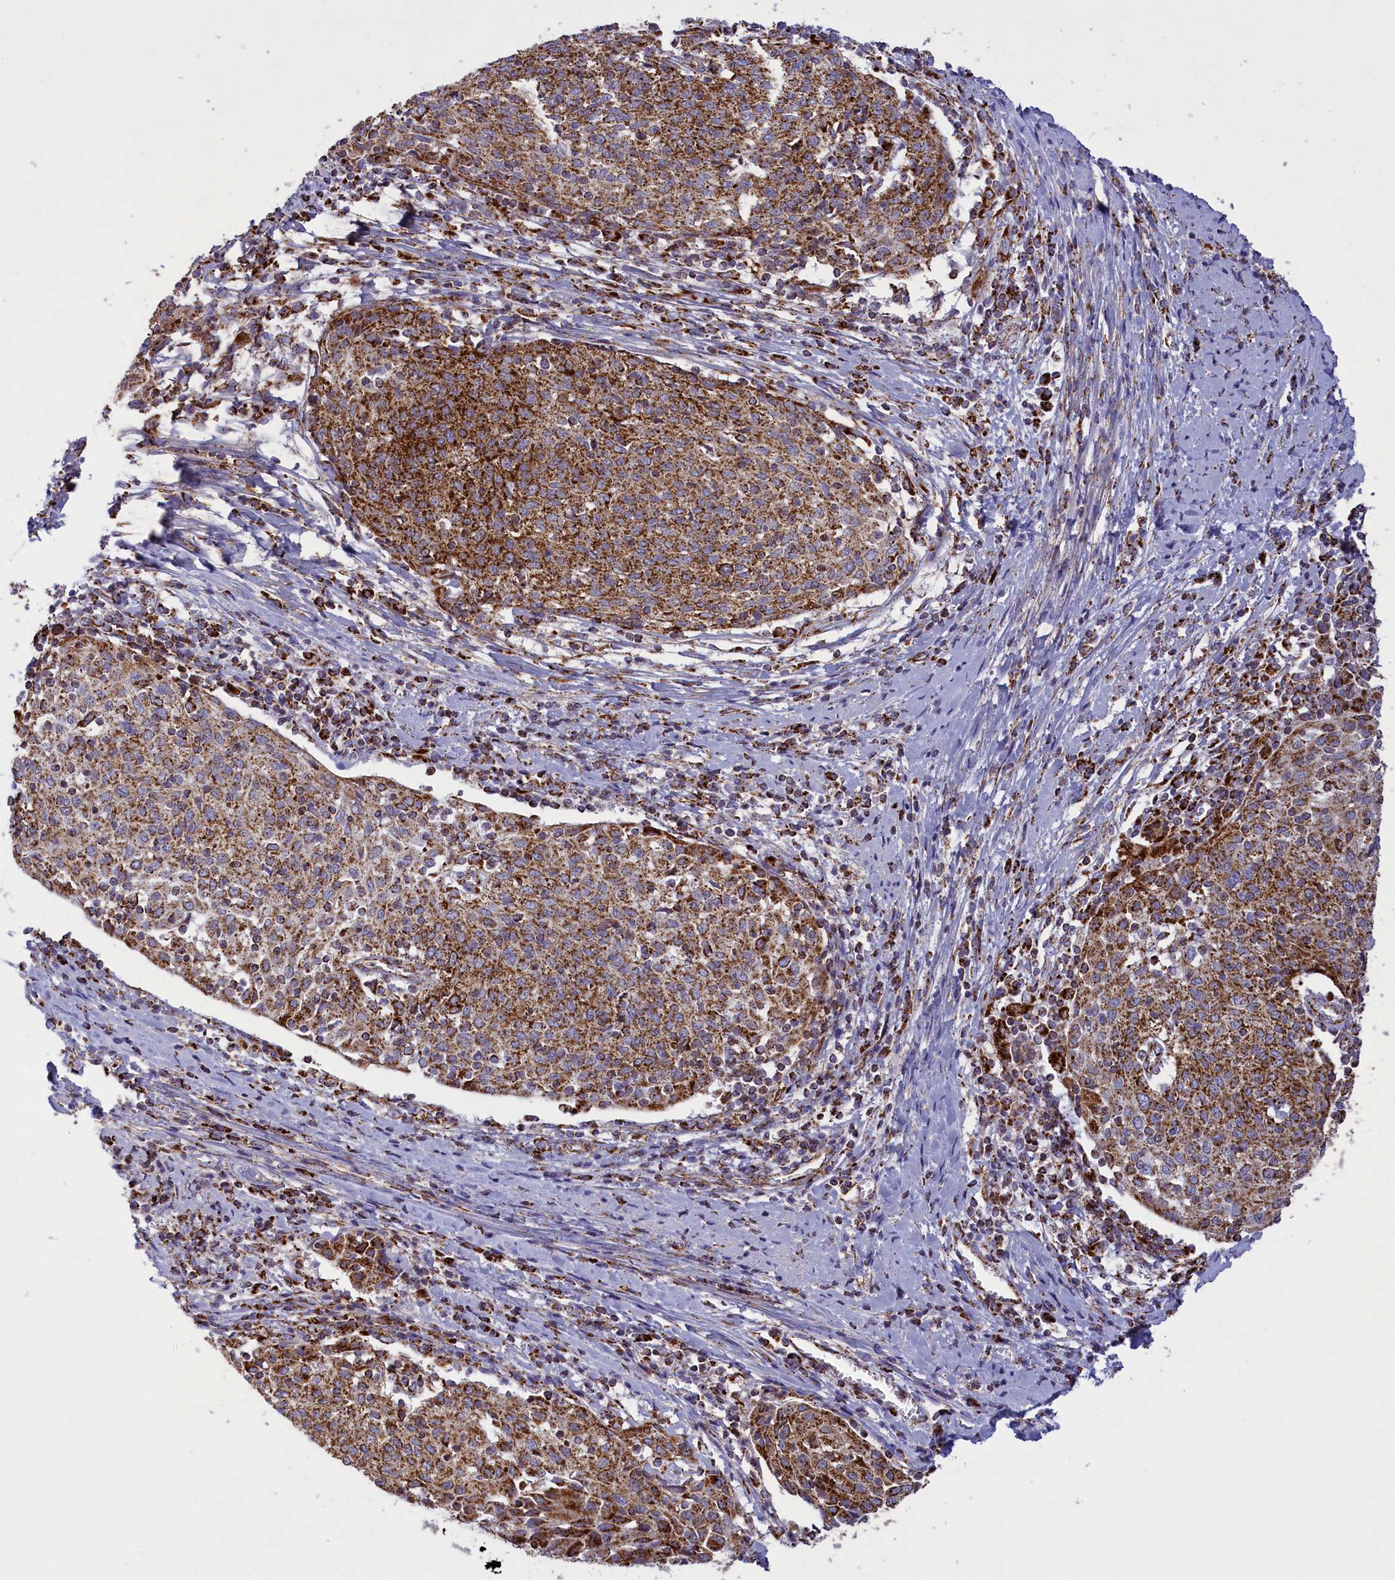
{"staining": {"intensity": "strong", "quantity": ">75%", "location": "cytoplasmic/membranous"}, "tissue": "cervical cancer", "cell_type": "Tumor cells", "image_type": "cancer", "snomed": [{"axis": "morphology", "description": "Squamous cell carcinoma, NOS"}, {"axis": "topography", "description": "Cervix"}], "caption": "Immunohistochemical staining of human squamous cell carcinoma (cervical) demonstrates high levels of strong cytoplasmic/membranous protein expression in about >75% of tumor cells. The staining is performed using DAB brown chromogen to label protein expression. The nuclei are counter-stained blue using hematoxylin.", "gene": "ISOC2", "patient": {"sex": "female", "age": 52}}